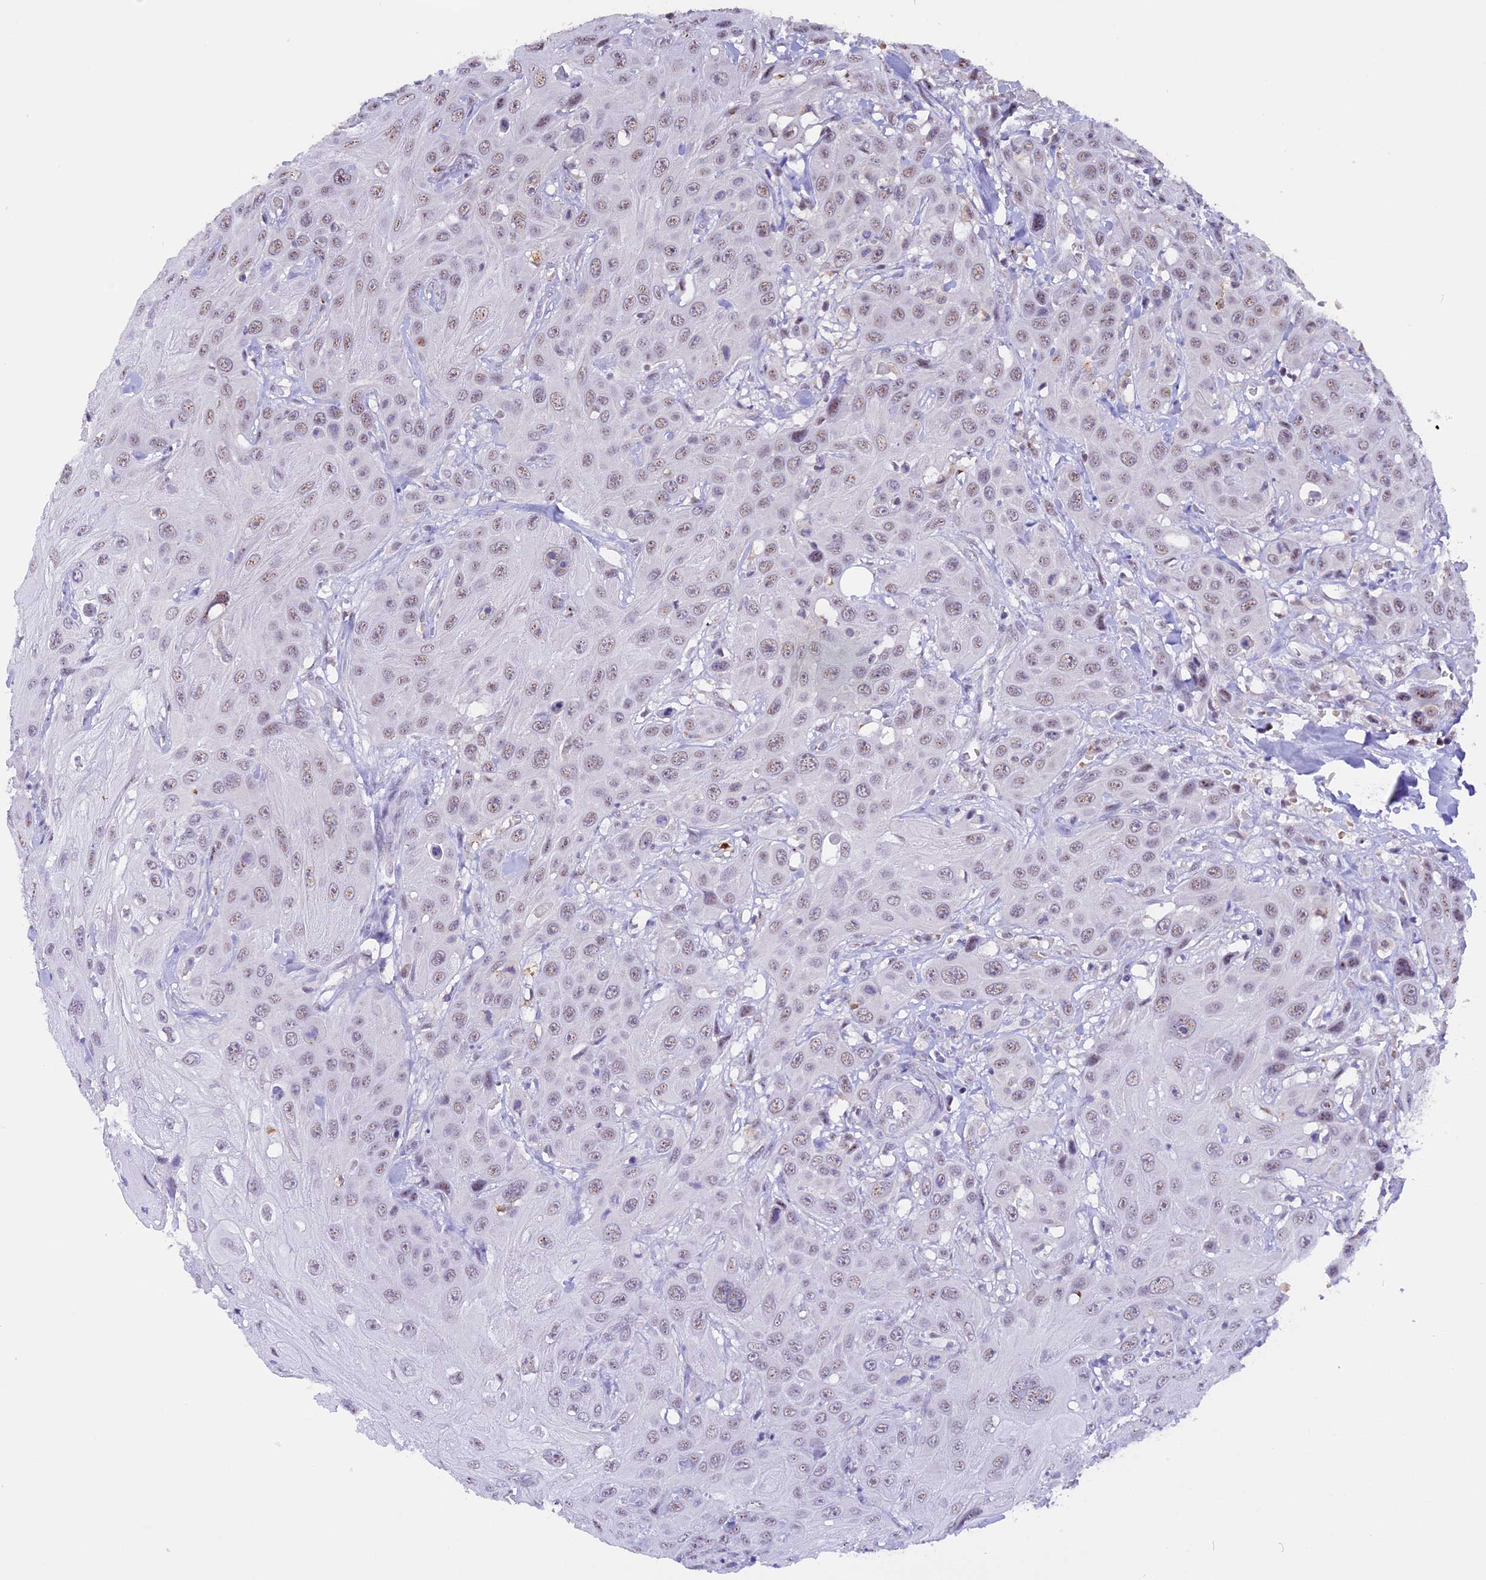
{"staining": {"intensity": "weak", "quantity": "25%-75%", "location": "nuclear"}, "tissue": "head and neck cancer", "cell_type": "Tumor cells", "image_type": "cancer", "snomed": [{"axis": "morphology", "description": "Squamous cell carcinoma, NOS"}, {"axis": "topography", "description": "Head-Neck"}], "caption": "Squamous cell carcinoma (head and neck) was stained to show a protein in brown. There is low levels of weak nuclear expression in about 25%-75% of tumor cells.", "gene": "AHSP", "patient": {"sex": "male", "age": 81}}